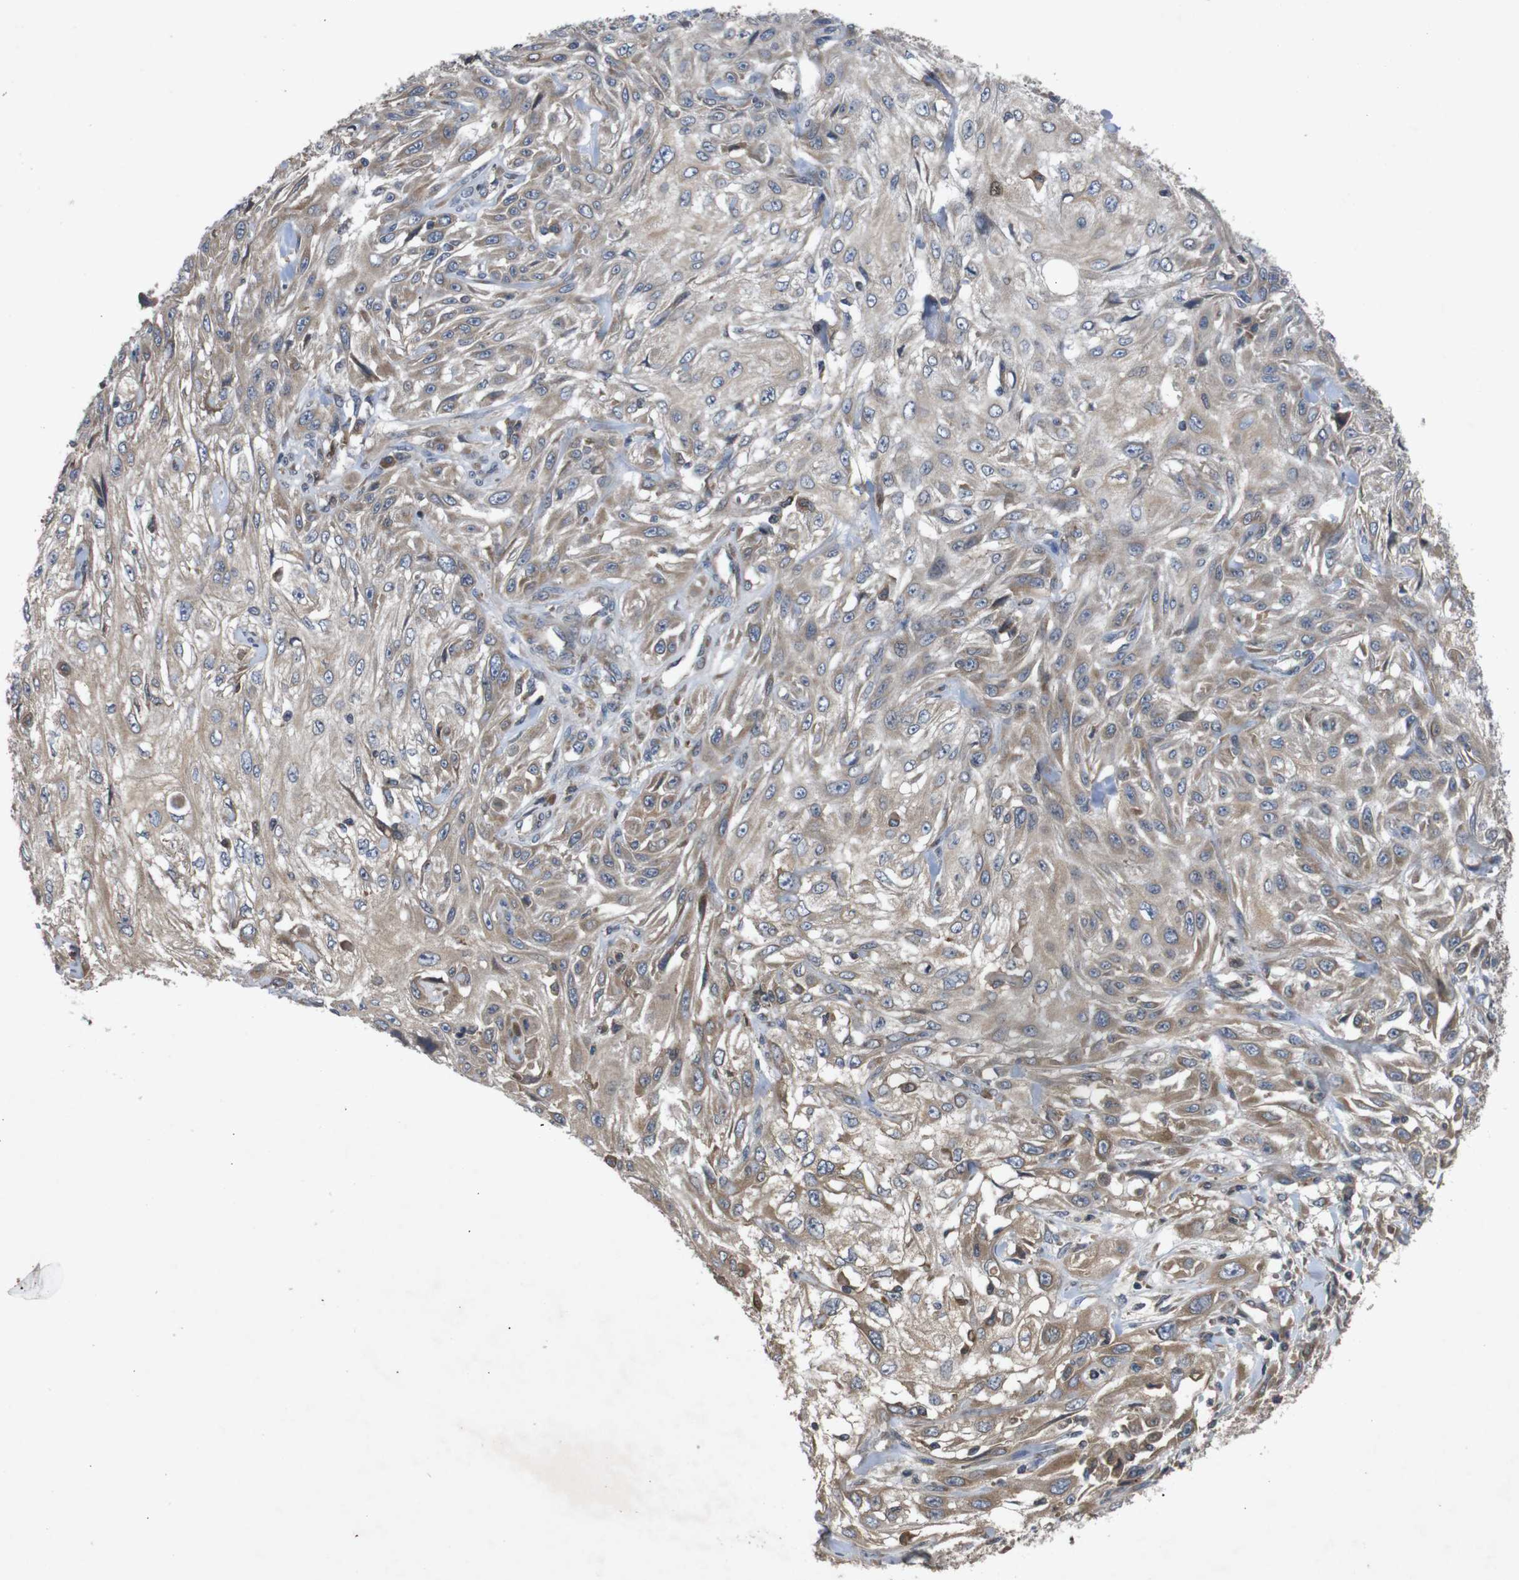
{"staining": {"intensity": "weak", "quantity": ">75%", "location": "cytoplasmic/membranous"}, "tissue": "skin cancer", "cell_type": "Tumor cells", "image_type": "cancer", "snomed": [{"axis": "morphology", "description": "Squamous cell carcinoma, NOS"}, {"axis": "topography", "description": "Skin"}], "caption": "Protein staining of skin cancer (squamous cell carcinoma) tissue demonstrates weak cytoplasmic/membranous staining in approximately >75% of tumor cells.", "gene": "PTPN1", "patient": {"sex": "male", "age": 75}}